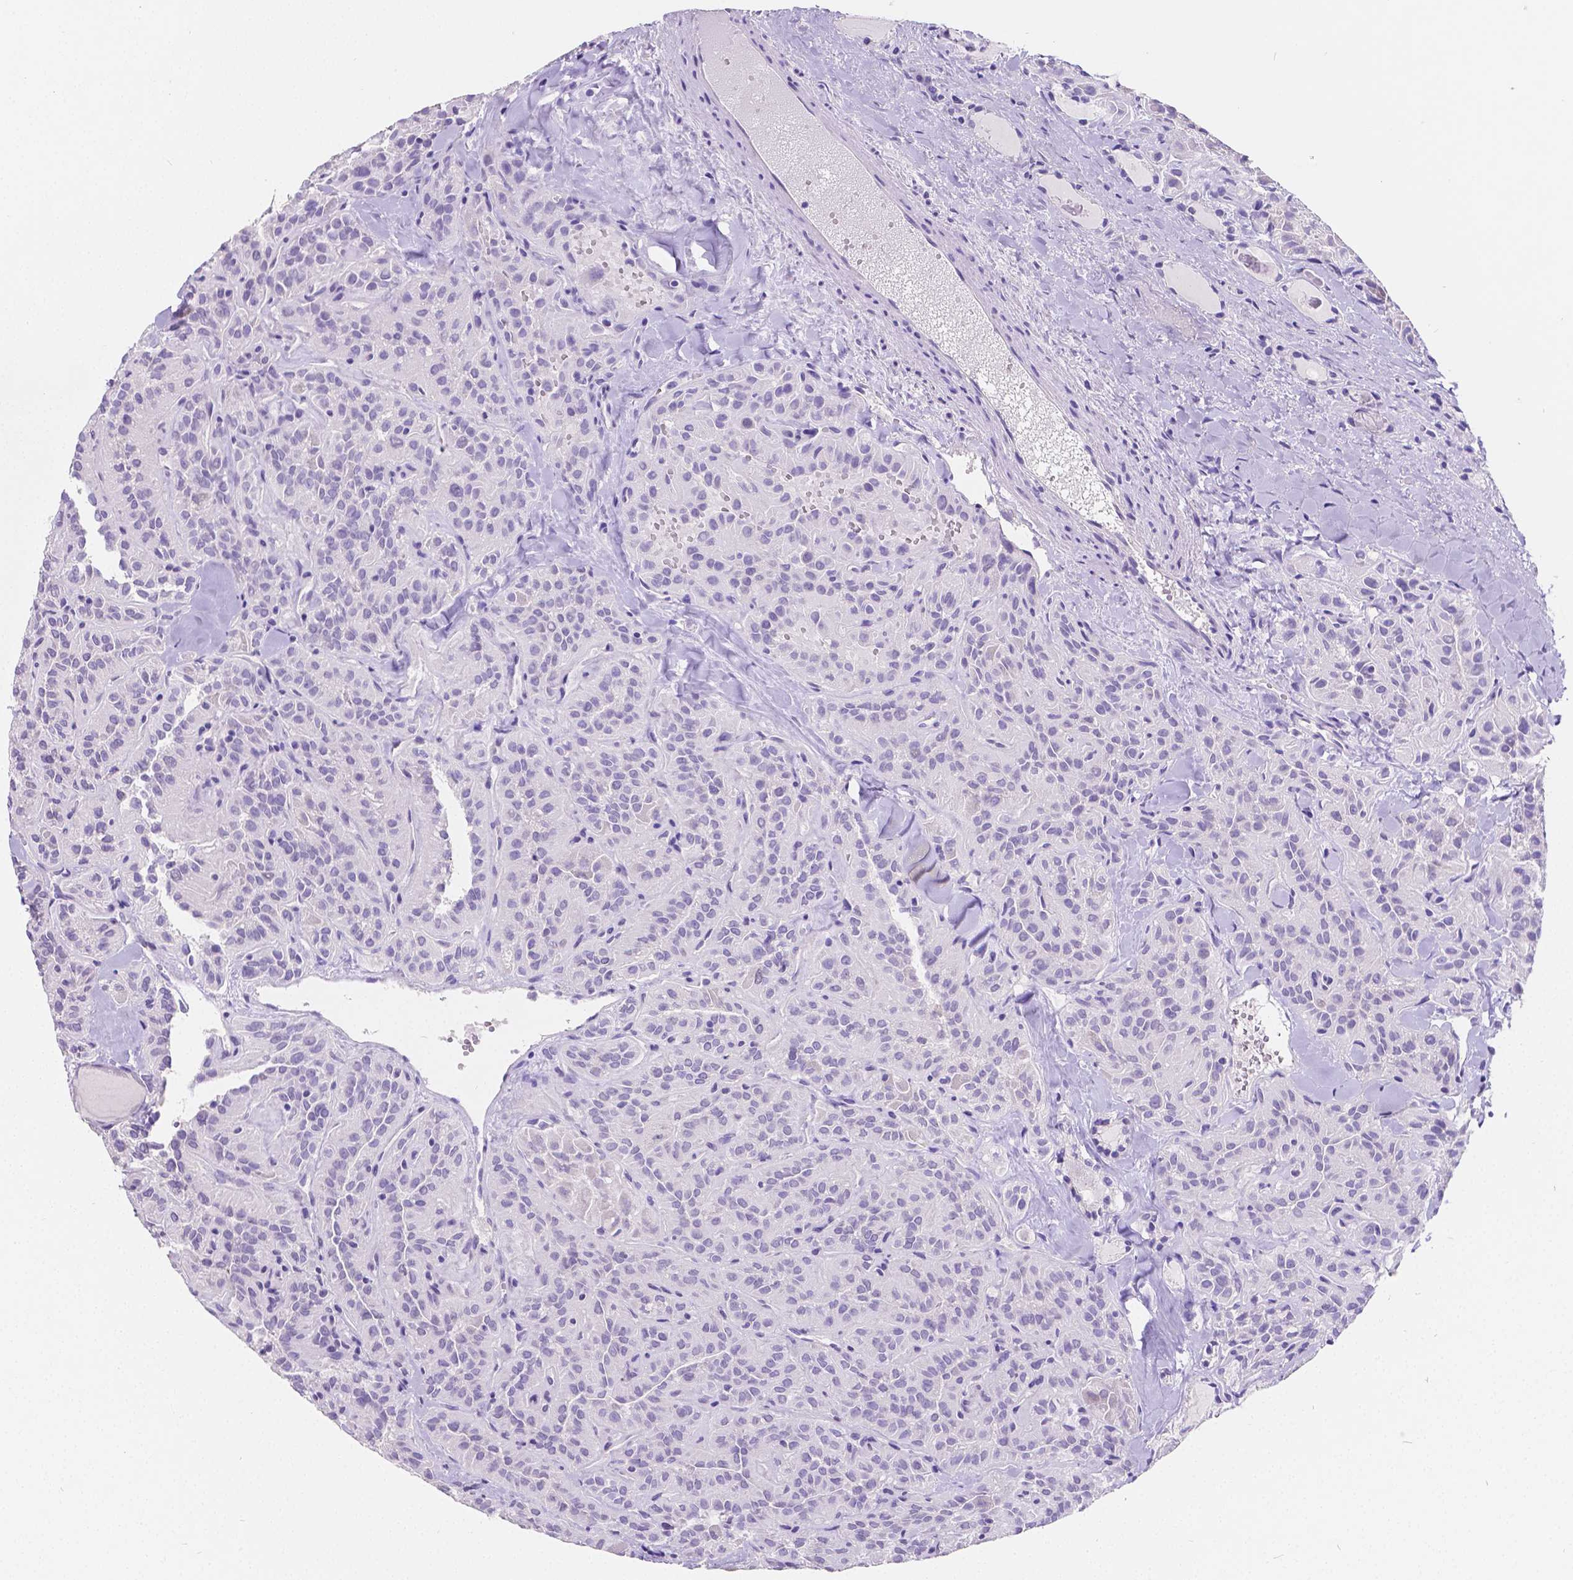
{"staining": {"intensity": "negative", "quantity": "none", "location": "none"}, "tissue": "thyroid cancer", "cell_type": "Tumor cells", "image_type": "cancer", "snomed": [{"axis": "morphology", "description": "Papillary adenocarcinoma, NOS"}, {"axis": "topography", "description": "Thyroid gland"}], "caption": "The immunohistochemistry (IHC) histopathology image has no significant positivity in tumor cells of thyroid cancer tissue. (Brightfield microscopy of DAB immunohistochemistry at high magnification).", "gene": "SATB2", "patient": {"sex": "female", "age": 45}}